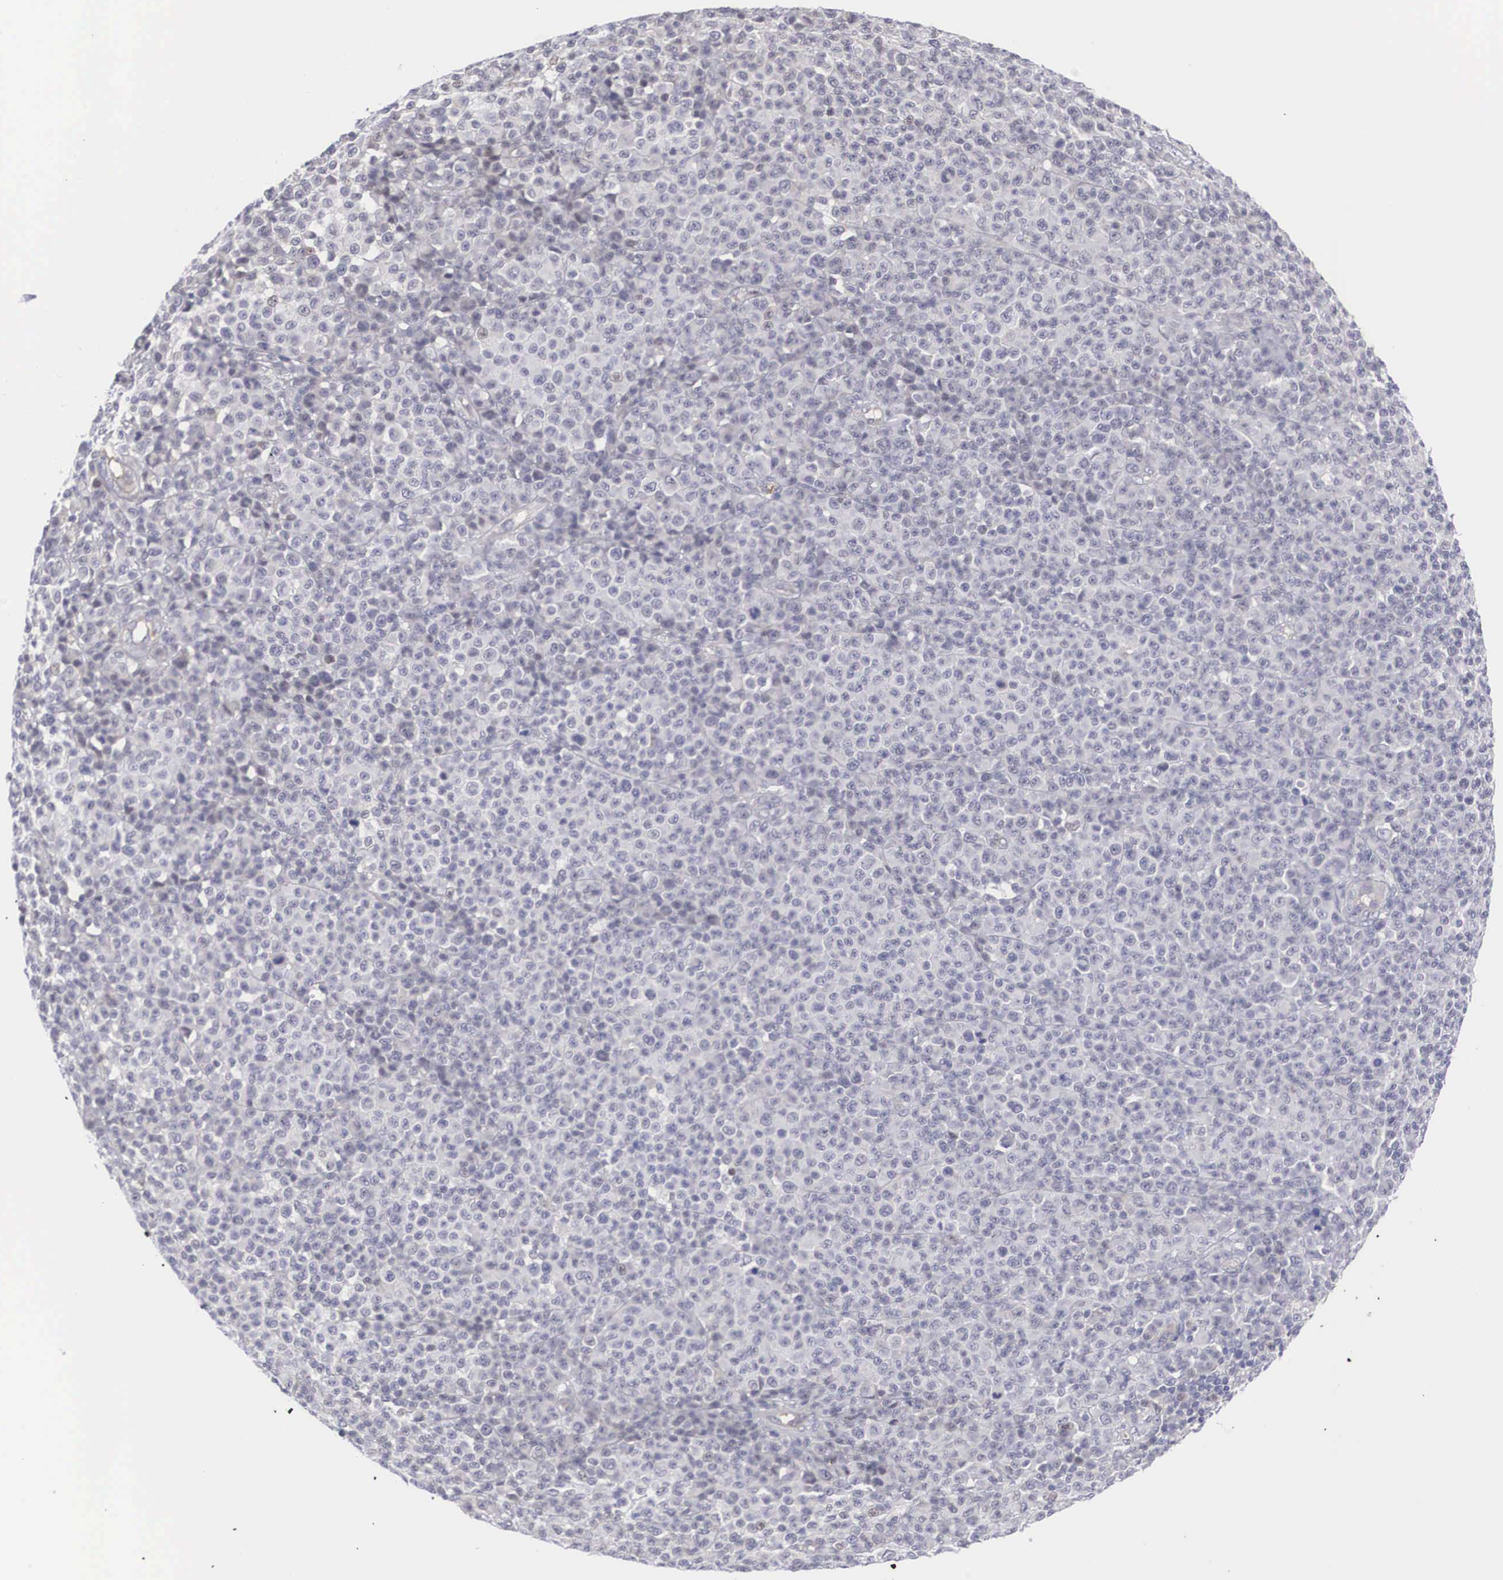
{"staining": {"intensity": "weak", "quantity": "<25%", "location": "nuclear"}, "tissue": "melanoma", "cell_type": "Tumor cells", "image_type": "cancer", "snomed": [{"axis": "morphology", "description": "Malignant melanoma, Metastatic site"}, {"axis": "topography", "description": "Skin"}], "caption": "The immunohistochemistry photomicrograph has no significant expression in tumor cells of melanoma tissue.", "gene": "RBPJ", "patient": {"sex": "male", "age": 32}}